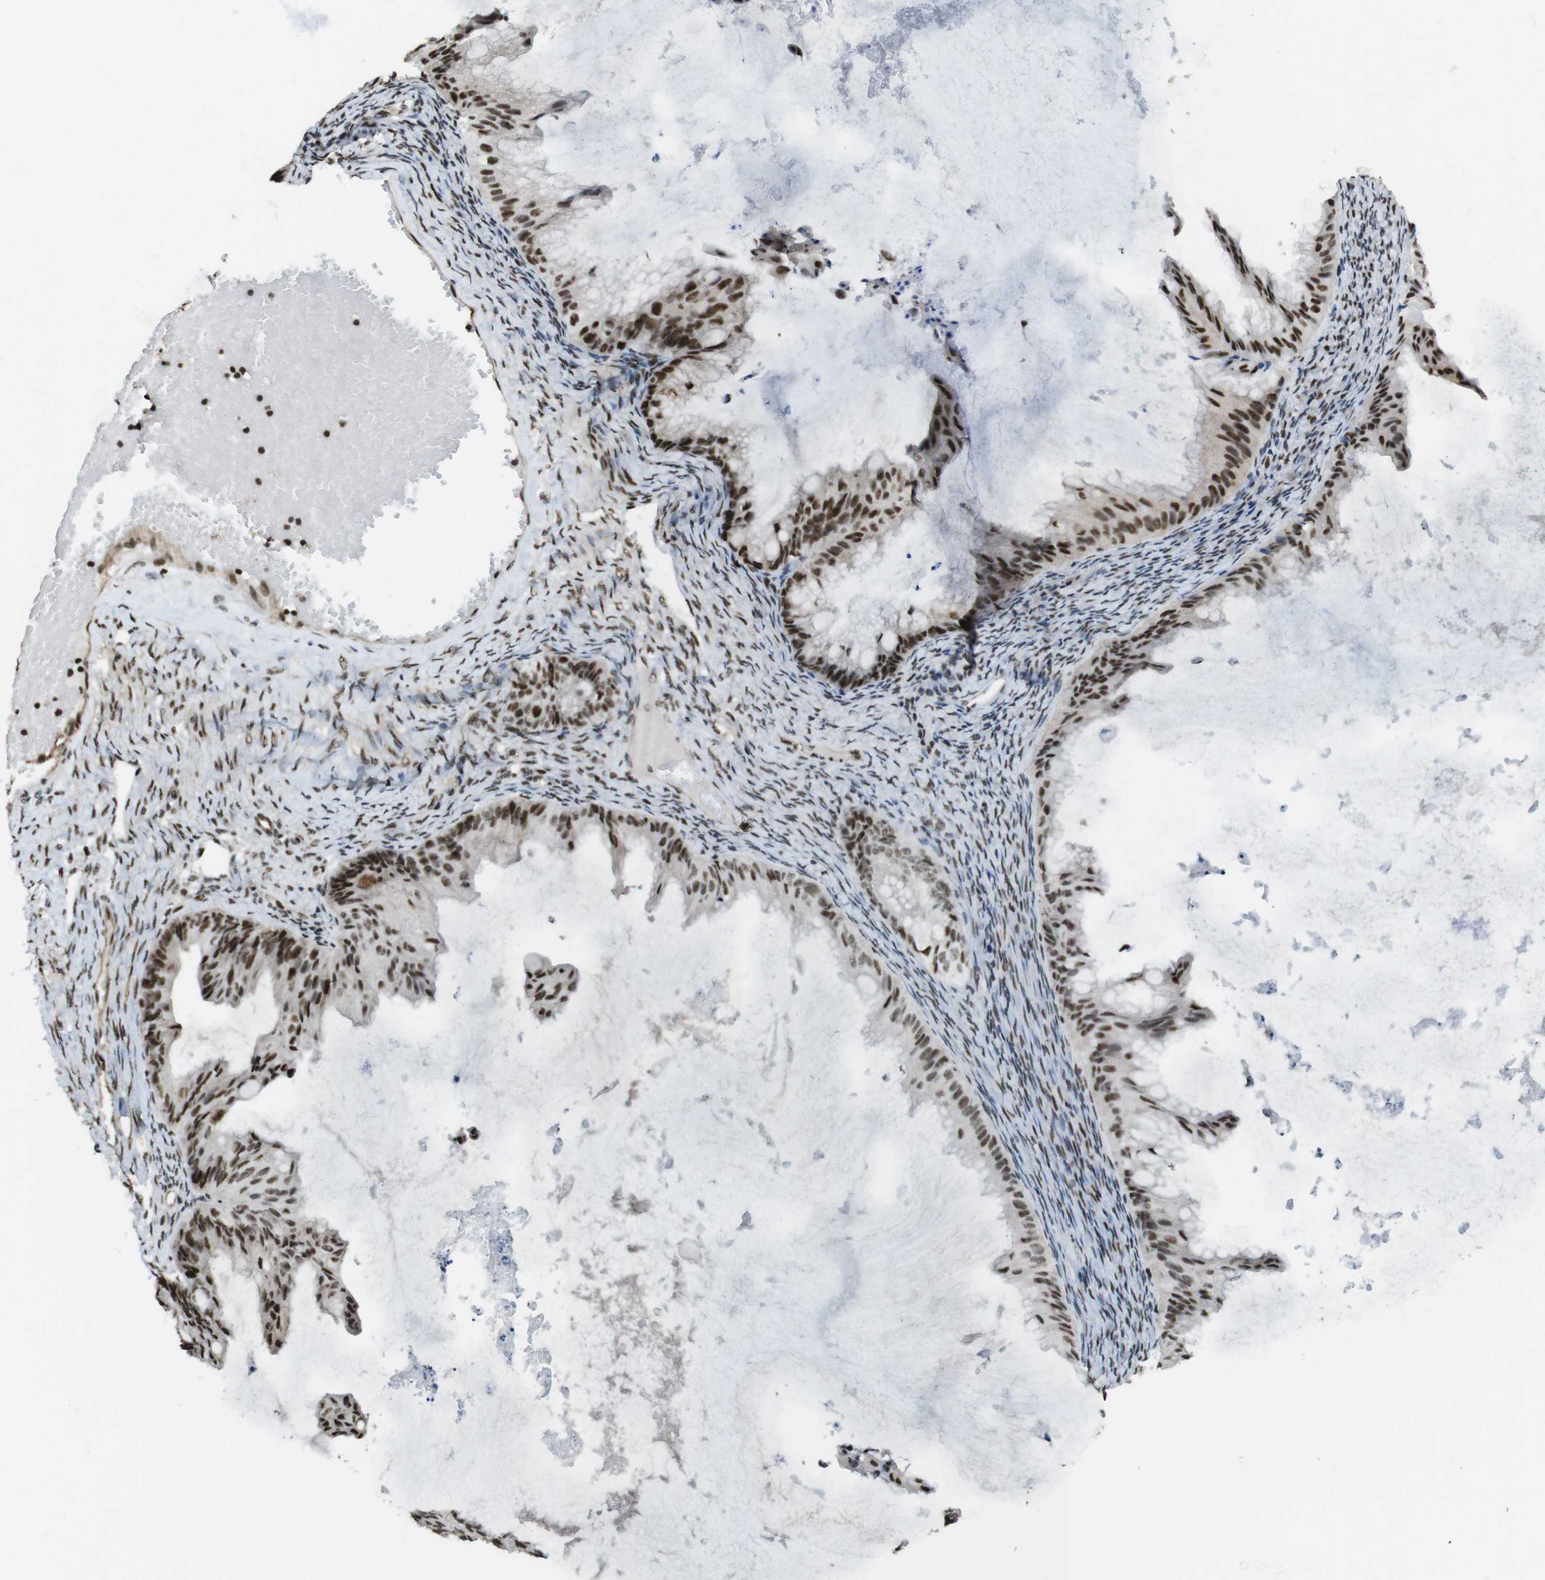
{"staining": {"intensity": "moderate", "quantity": ">75%", "location": "nuclear"}, "tissue": "ovarian cancer", "cell_type": "Tumor cells", "image_type": "cancer", "snomed": [{"axis": "morphology", "description": "Cystadenocarcinoma, mucinous, NOS"}, {"axis": "topography", "description": "Ovary"}], "caption": "The micrograph reveals staining of mucinous cystadenocarcinoma (ovarian), revealing moderate nuclear protein expression (brown color) within tumor cells. (DAB (3,3'-diaminobenzidine) IHC with brightfield microscopy, high magnification).", "gene": "CSNK2B", "patient": {"sex": "female", "age": 61}}